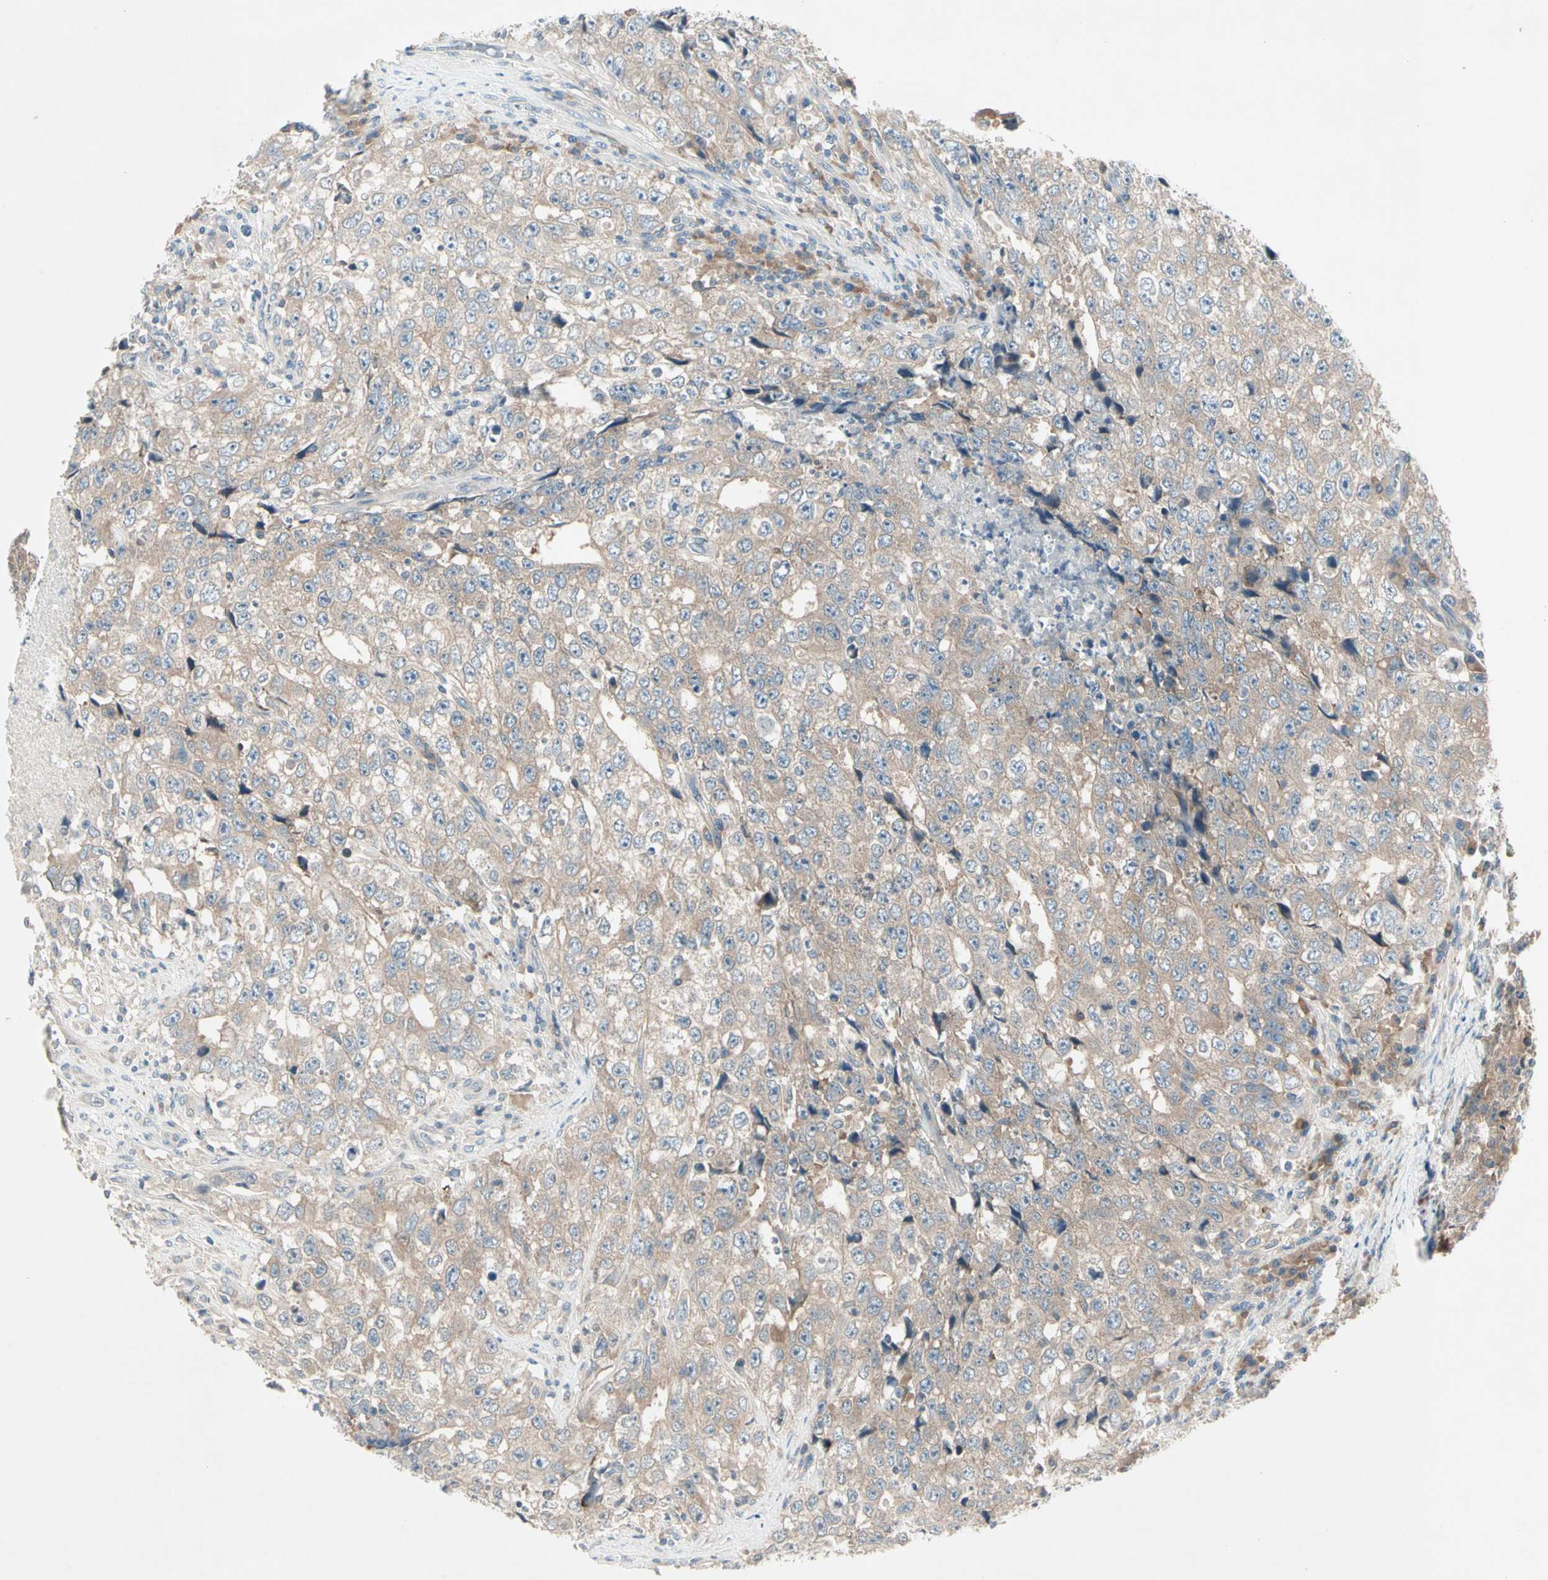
{"staining": {"intensity": "moderate", "quantity": ">75%", "location": "cytoplasmic/membranous"}, "tissue": "testis cancer", "cell_type": "Tumor cells", "image_type": "cancer", "snomed": [{"axis": "morphology", "description": "Necrosis, NOS"}, {"axis": "morphology", "description": "Carcinoma, Embryonal, NOS"}, {"axis": "topography", "description": "Testis"}], "caption": "An image of testis embryonal carcinoma stained for a protein displays moderate cytoplasmic/membranous brown staining in tumor cells. Nuclei are stained in blue.", "gene": "IL1R1", "patient": {"sex": "male", "age": 19}}